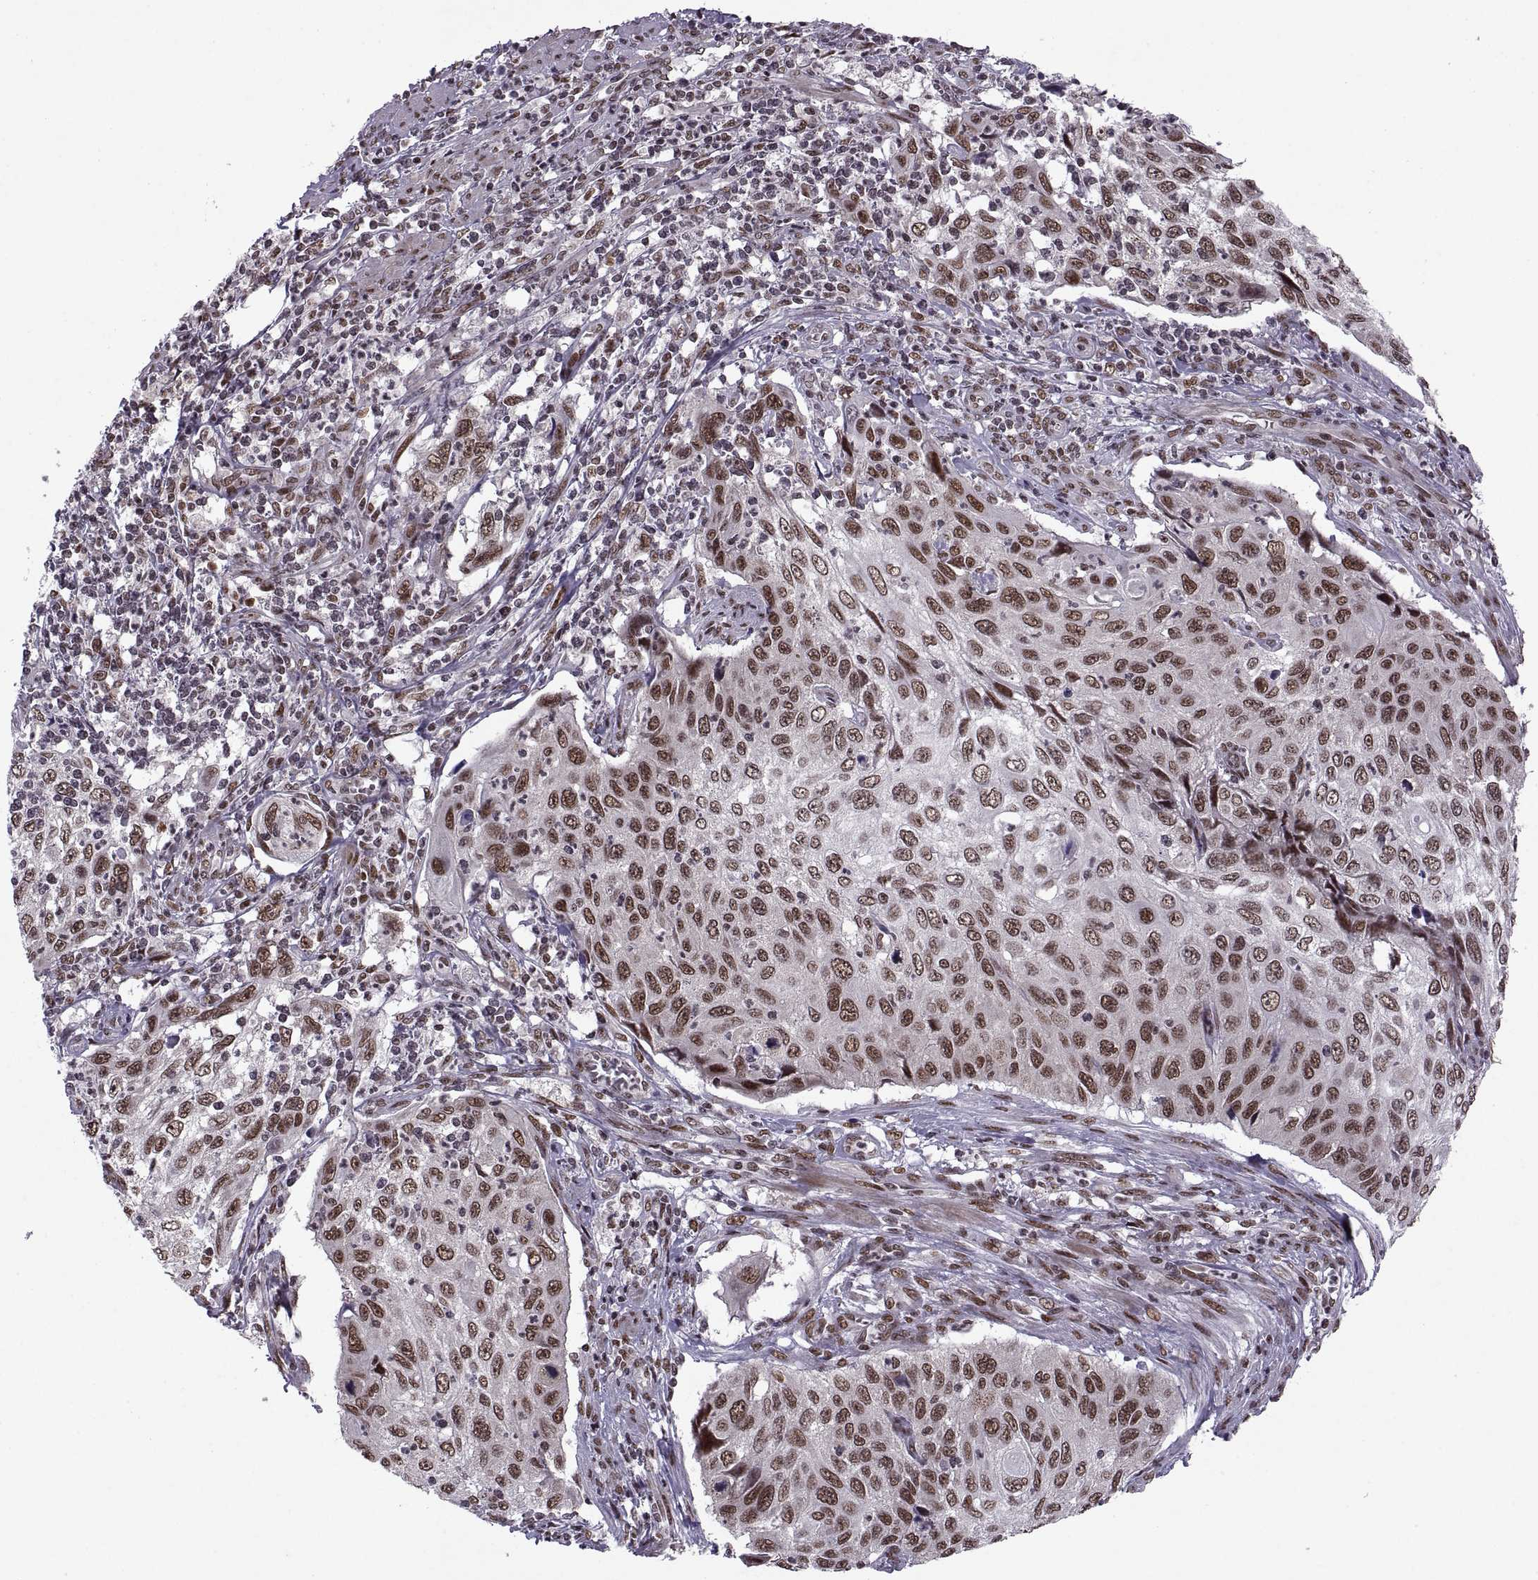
{"staining": {"intensity": "strong", "quantity": ">75%", "location": "nuclear"}, "tissue": "cervical cancer", "cell_type": "Tumor cells", "image_type": "cancer", "snomed": [{"axis": "morphology", "description": "Squamous cell carcinoma, NOS"}, {"axis": "topography", "description": "Cervix"}], "caption": "Brown immunohistochemical staining in human cervical cancer demonstrates strong nuclear positivity in approximately >75% of tumor cells.", "gene": "MT1E", "patient": {"sex": "female", "age": 70}}